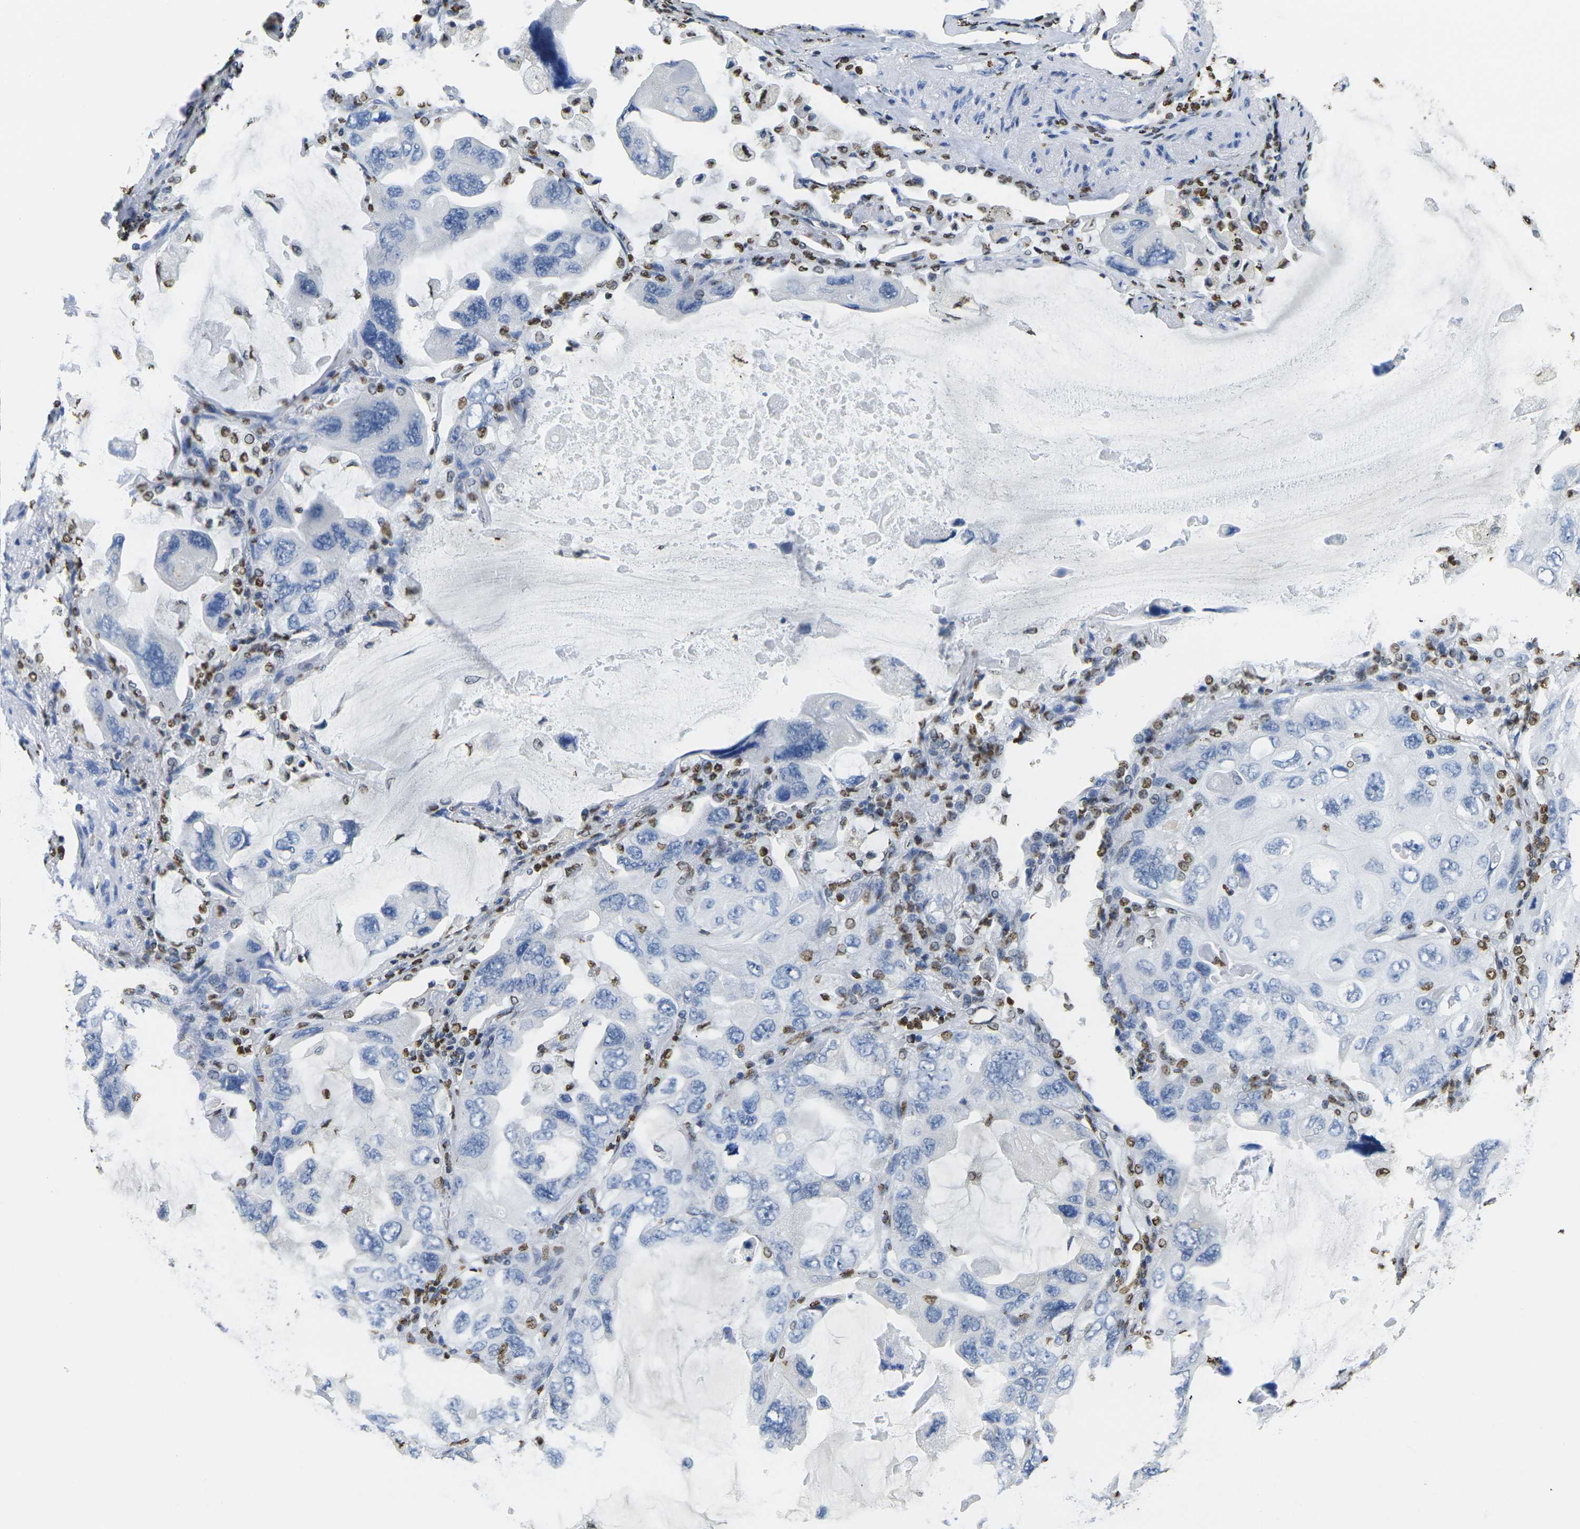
{"staining": {"intensity": "negative", "quantity": "none", "location": "none"}, "tissue": "lung cancer", "cell_type": "Tumor cells", "image_type": "cancer", "snomed": [{"axis": "morphology", "description": "Squamous cell carcinoma, NOS"}, {"axis": "topography", "description": "Lung"}], "caption": "This is an immunohistochemistry micrograph of human lung cancer (squamous cell carcinoma). There is no positivity in tumor cells.", "gene": "DRAXIN", "patient": {"sex": "female", "age": 73}}